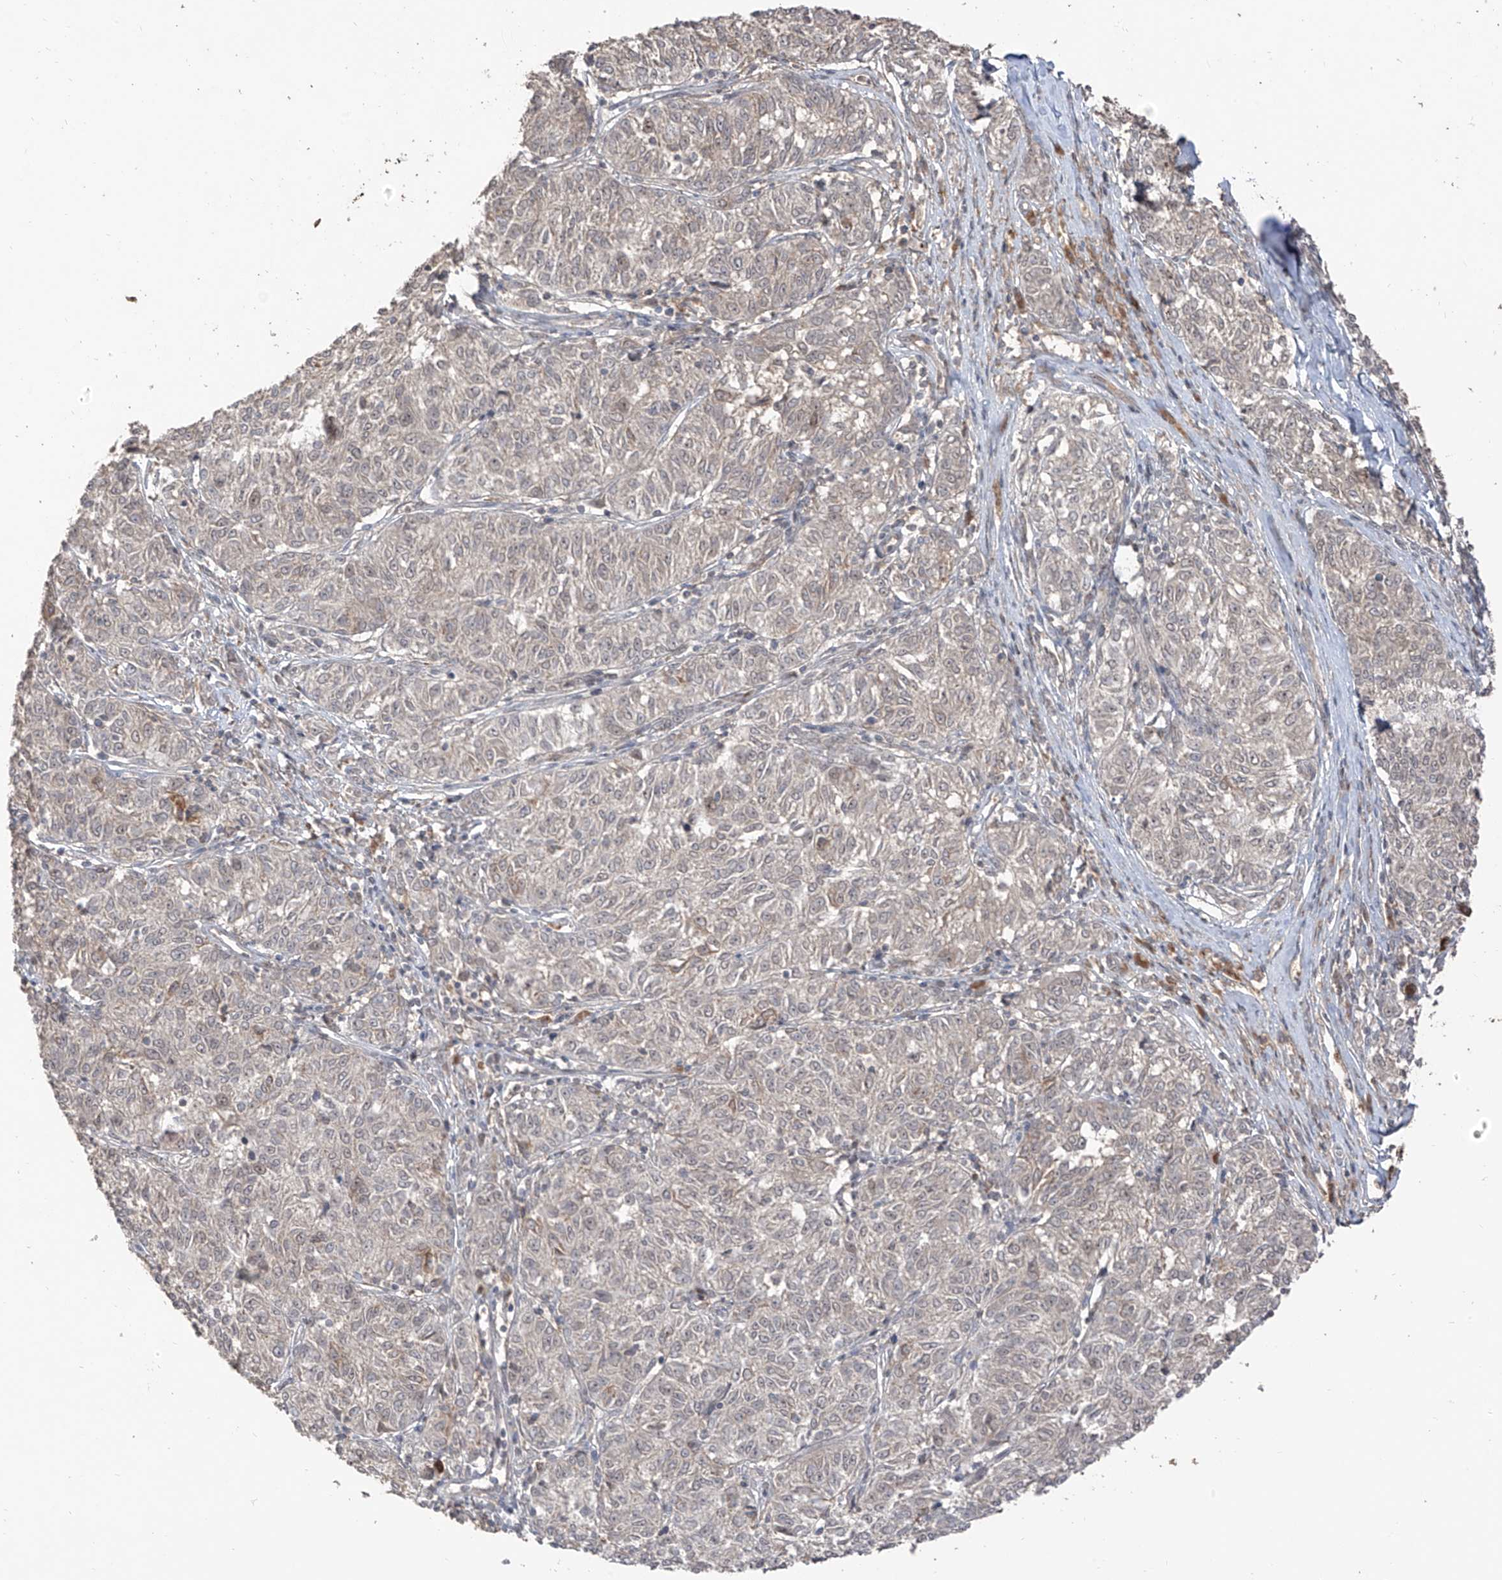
{"staining": {"intensity": "negative", "quantity": "none", "location": "none"}, "tissue": "melanoma", "cell_type": "Tumor cells", "image_type": "cancer", "snomed": [{"axis": "morphology", "description": "Malignant melanoma, NOS"}, {"axis": "topography", "description": "Skin"}], "caption": "The immunohistochemistry (IHC) image has no significant positivity in tumor cells of malignant melanoma tissue. (DAB (3,3'-diaminobenzidine) IHC, high magnification).", "gene": "COLGALT2", "patient": {"sex": "female", "age": 72}}